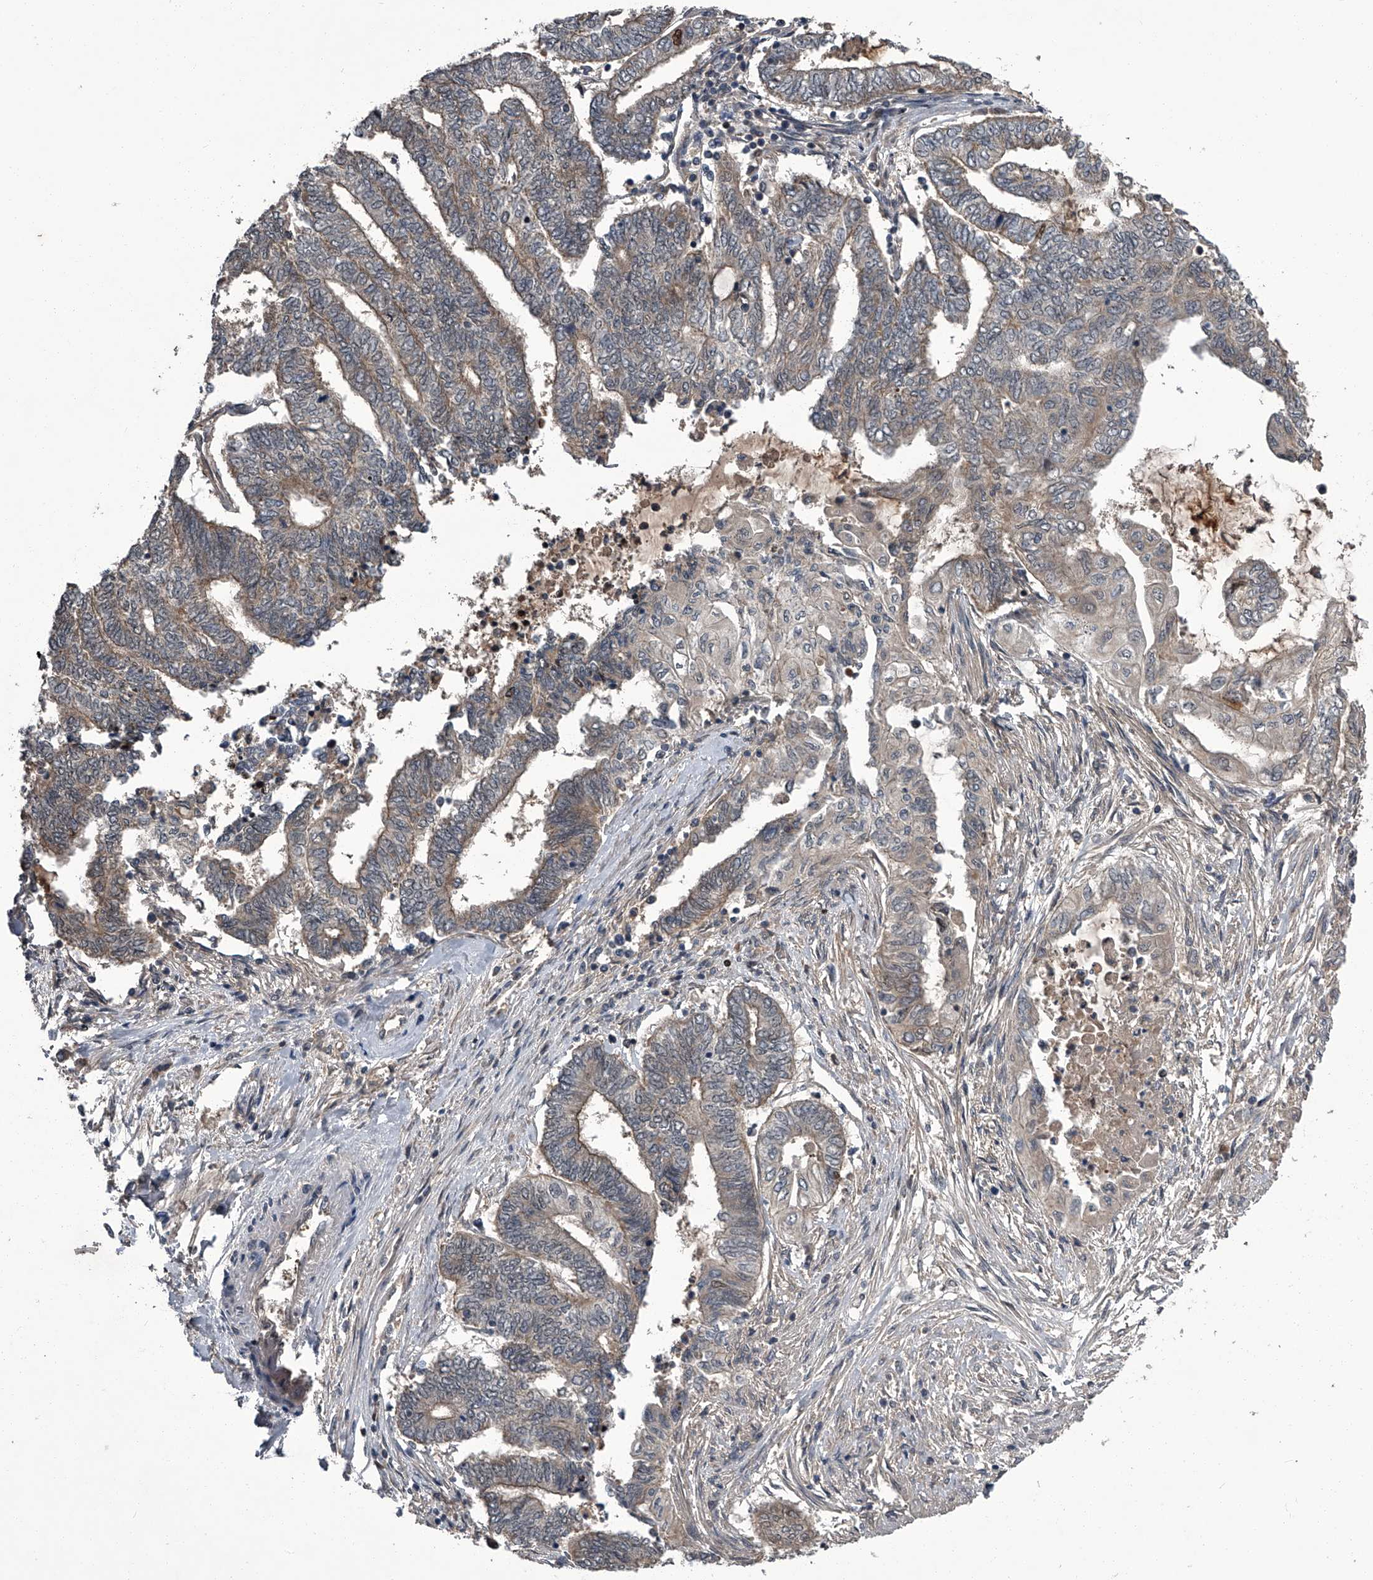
{"staining": {"intensity": "weak", "quantity": "<25%", "location": "cytoplasmic/membranous"}, "tissue": "endometrial cancer", "cell_type": "Tumor cells", "image_type": "cancer", "snomed": [{"axis": "morphology", "description": "Adenocarcinoma, NOS"}, {"axis": "topography", "description": "Uterus"}, {"axis": "topography", "description": "Endometrium"}], "caption": "Tumor cells are negative for protein expression in human adenocarcinoma (endometrial). The staining was performed using DAB to visualize the protein expression in brown, while the nuclei were stained in blue with hematoxylin (Magnification: 20x).", "gene": "SLC12A8", "patient": {"sex": "female", "age": 70}}